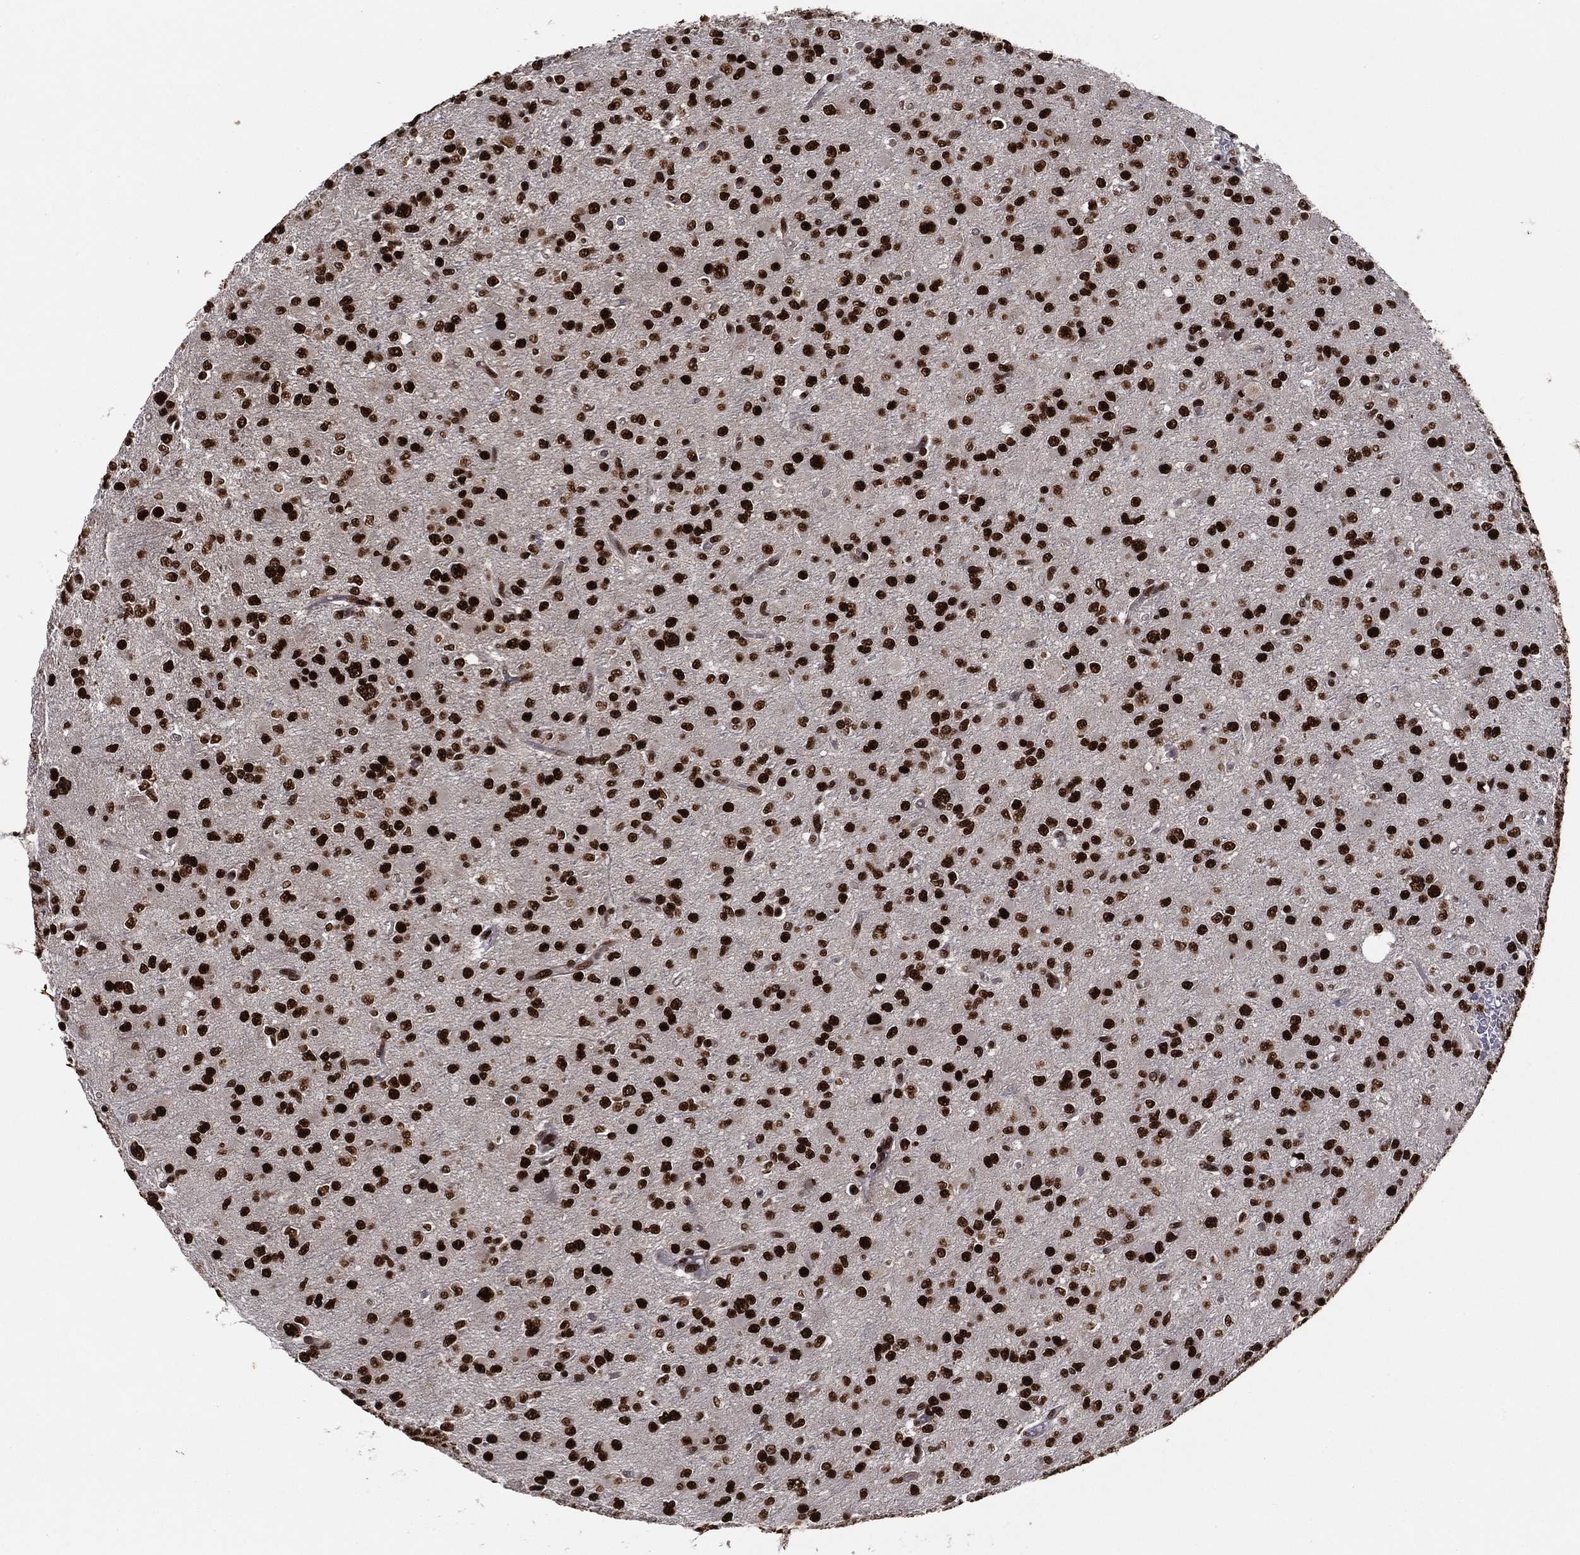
{"staining": {"intensity": "strong", "quantity": ">75%", "location": "nuclear"}, "tissue": "glioma", "cell_type": "Tumor cells", "image_type": "cancer", "snomed": [{"axis": "morphology", "description": "Glioma, malignant, Low grade"}, {"axis": "topography", "description": "Brain"}], "caption": "Immunohistochemistry of human malignant glioma (low-grade) displays high levels of strong nuclear positivity in about >75% of tumor cells. (Brightfield microscopy of DAB IHC at high magnification).", "gene": "TP53BP1", "patient": {"sex": "male", "age": 27}}